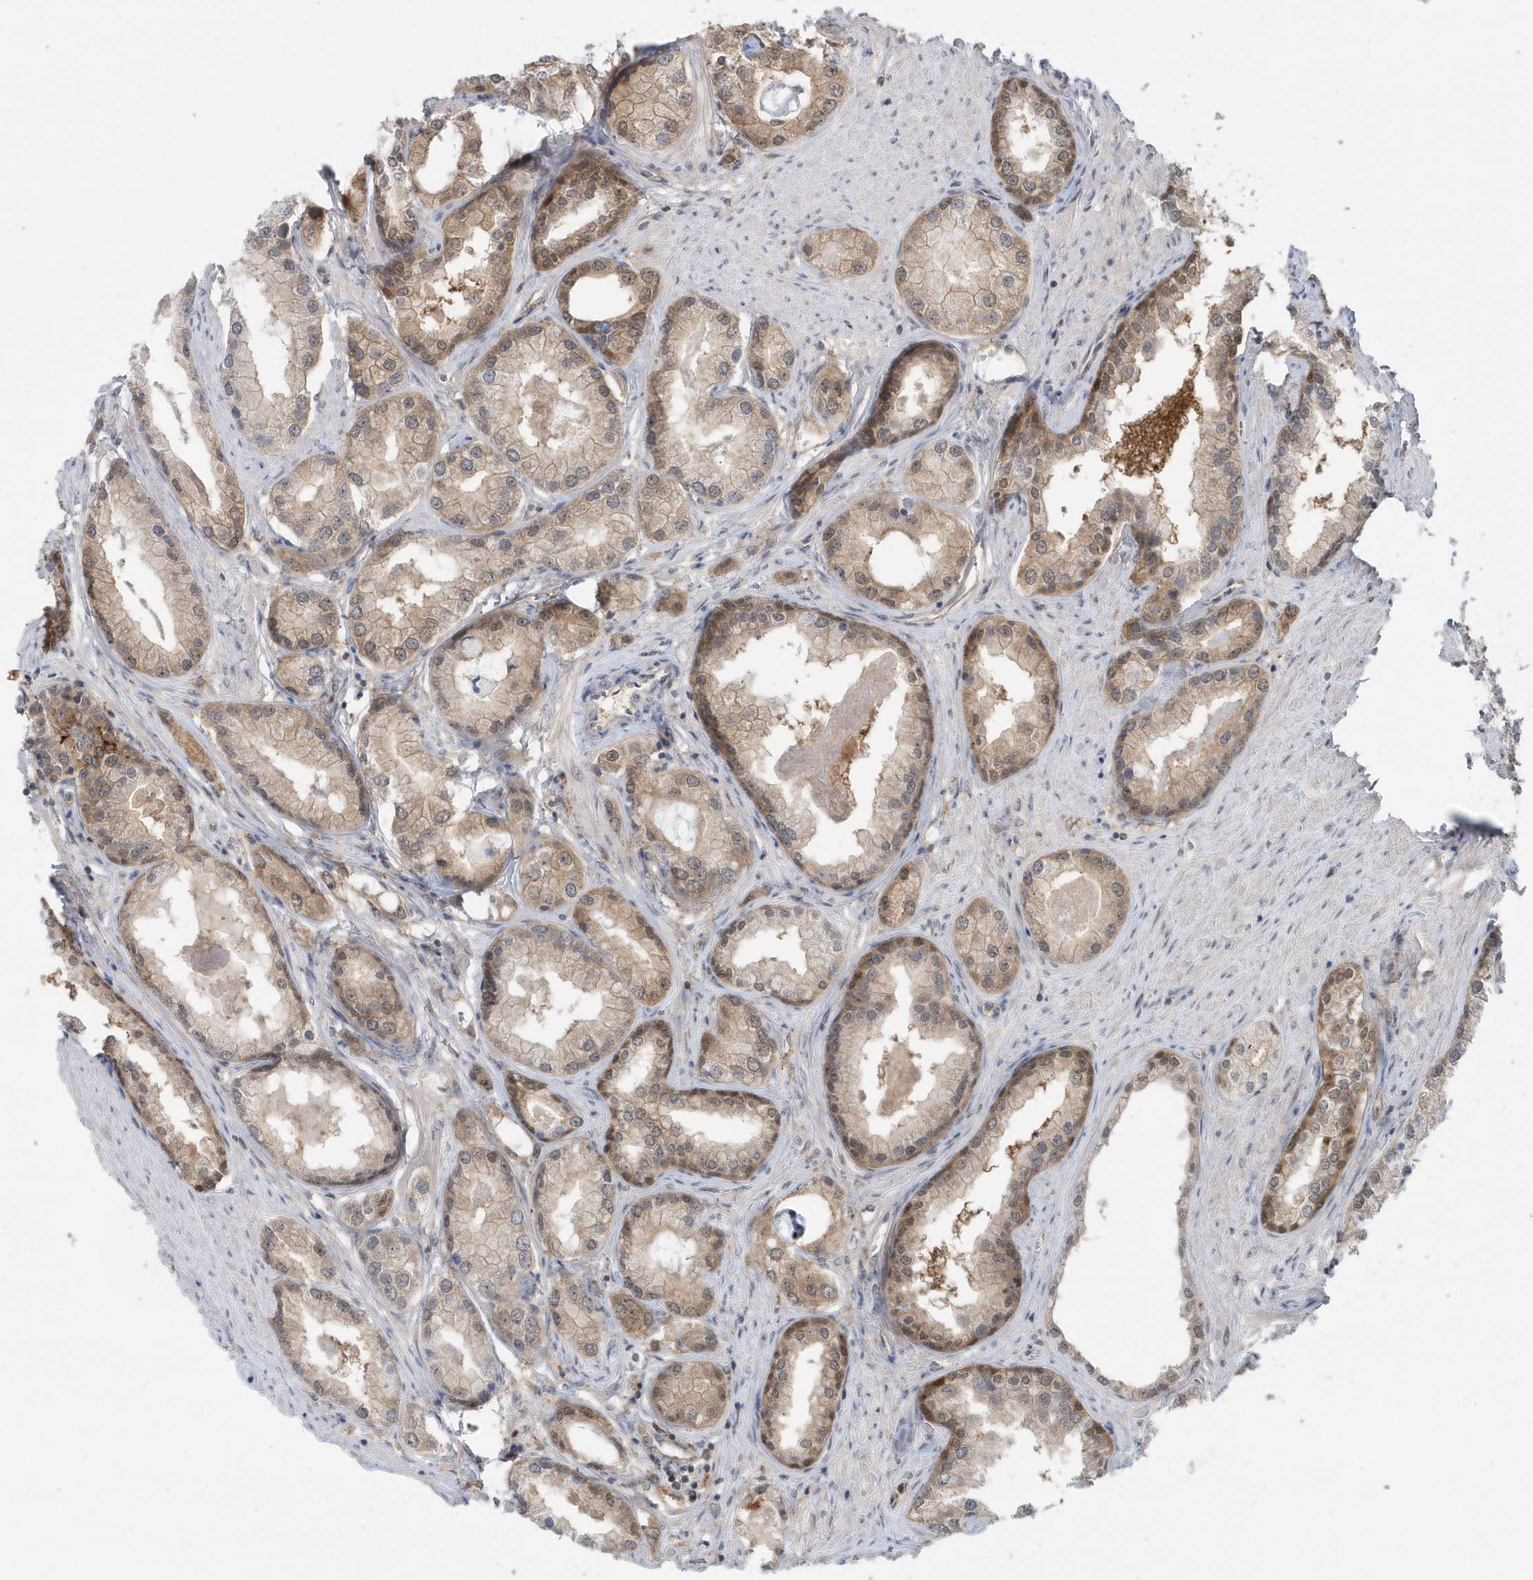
{"staining": {"intensity": "weak", "quantity": "25%-75%", "location": "cytoplasmic/membranous,nuclear"}, "tissue": "prostate cancer", "cell_type": "Tumor cells", "image_type": "cancer", "snomed": [{"axis": "morphology", "description": "Adenocarcinoma, Low grade"}, {"axis": "topography", "description": "Prostate"}], "caption": "Brown immunohistochemical staining in prostate low-grade adenocarcinoma demonstrates weak cytoplasmic/membranous and nuclear expression in approximately 25%-75% of tumor cells. The staining is performed using DAB (3,3'-diaminobenzidine) brown chromogen to label protein expression. The nuclei are counter-stained blue using hematoxylin.", "gene": "RNF7", "patient": {"sex": "male", "age": 63}}